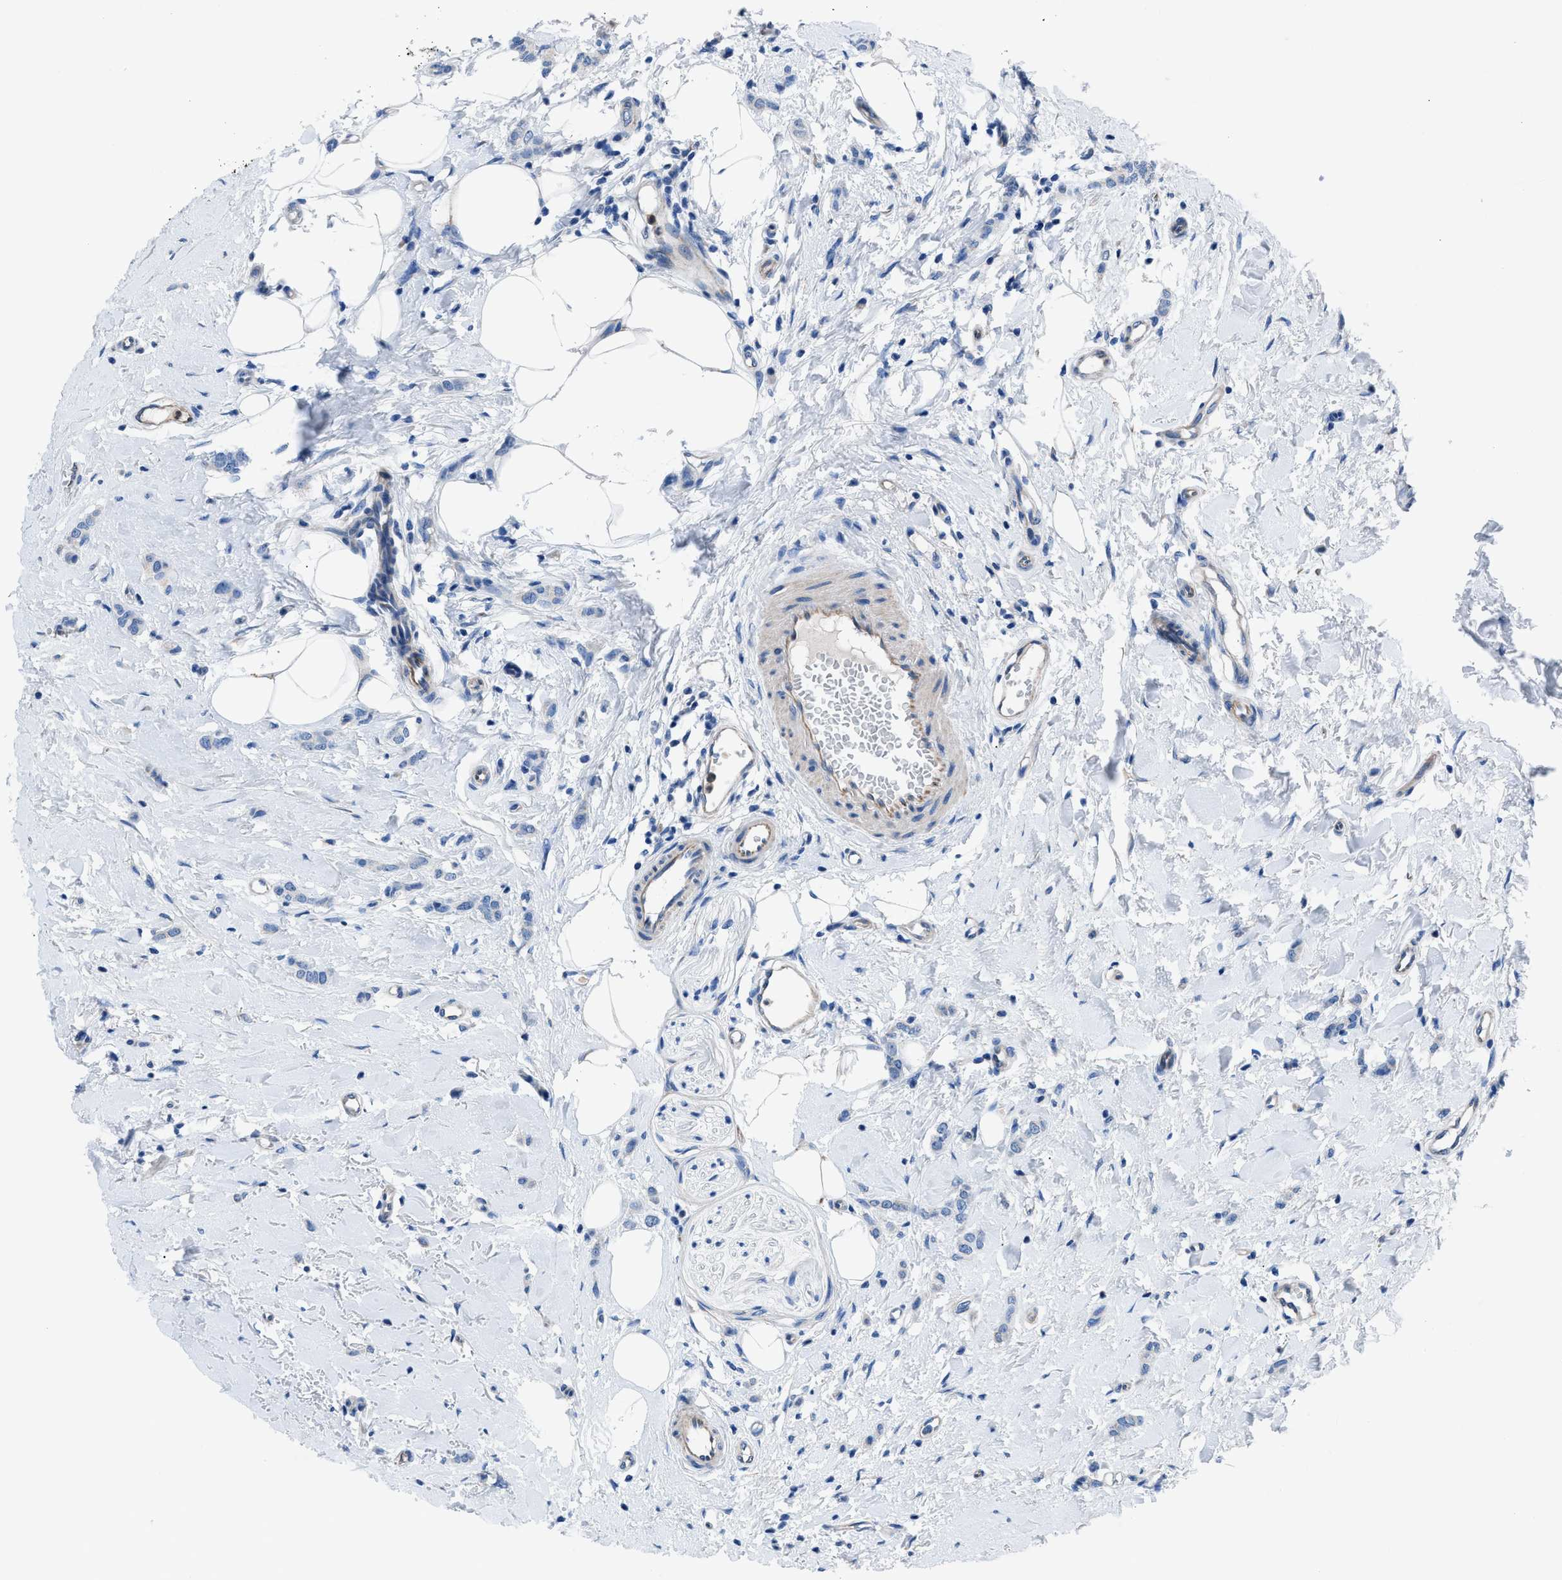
{"staining": {"intensity": "negative", "quantity": "none", "location": "none"}, "tissue": "breast cancer", "cell_type": "Tumor cells", "image_type": "cancer", "snomed": [{"axis": "morphology", "description": "Lobular carcinoma"}, {"axis": "topography", "description": "Skin"}, {"axis": "topography", "description": "Breast"}], "caption": "High magnification brightfield microscopy of breast cancer stained with DAB (3,3'-diaminobenzidine) (brown) and counterstained with hematoxylin (blue): tumor cells show no significant expression.", "gene": "ITPR1", "patient": {"sex": "female", "age": 46}}